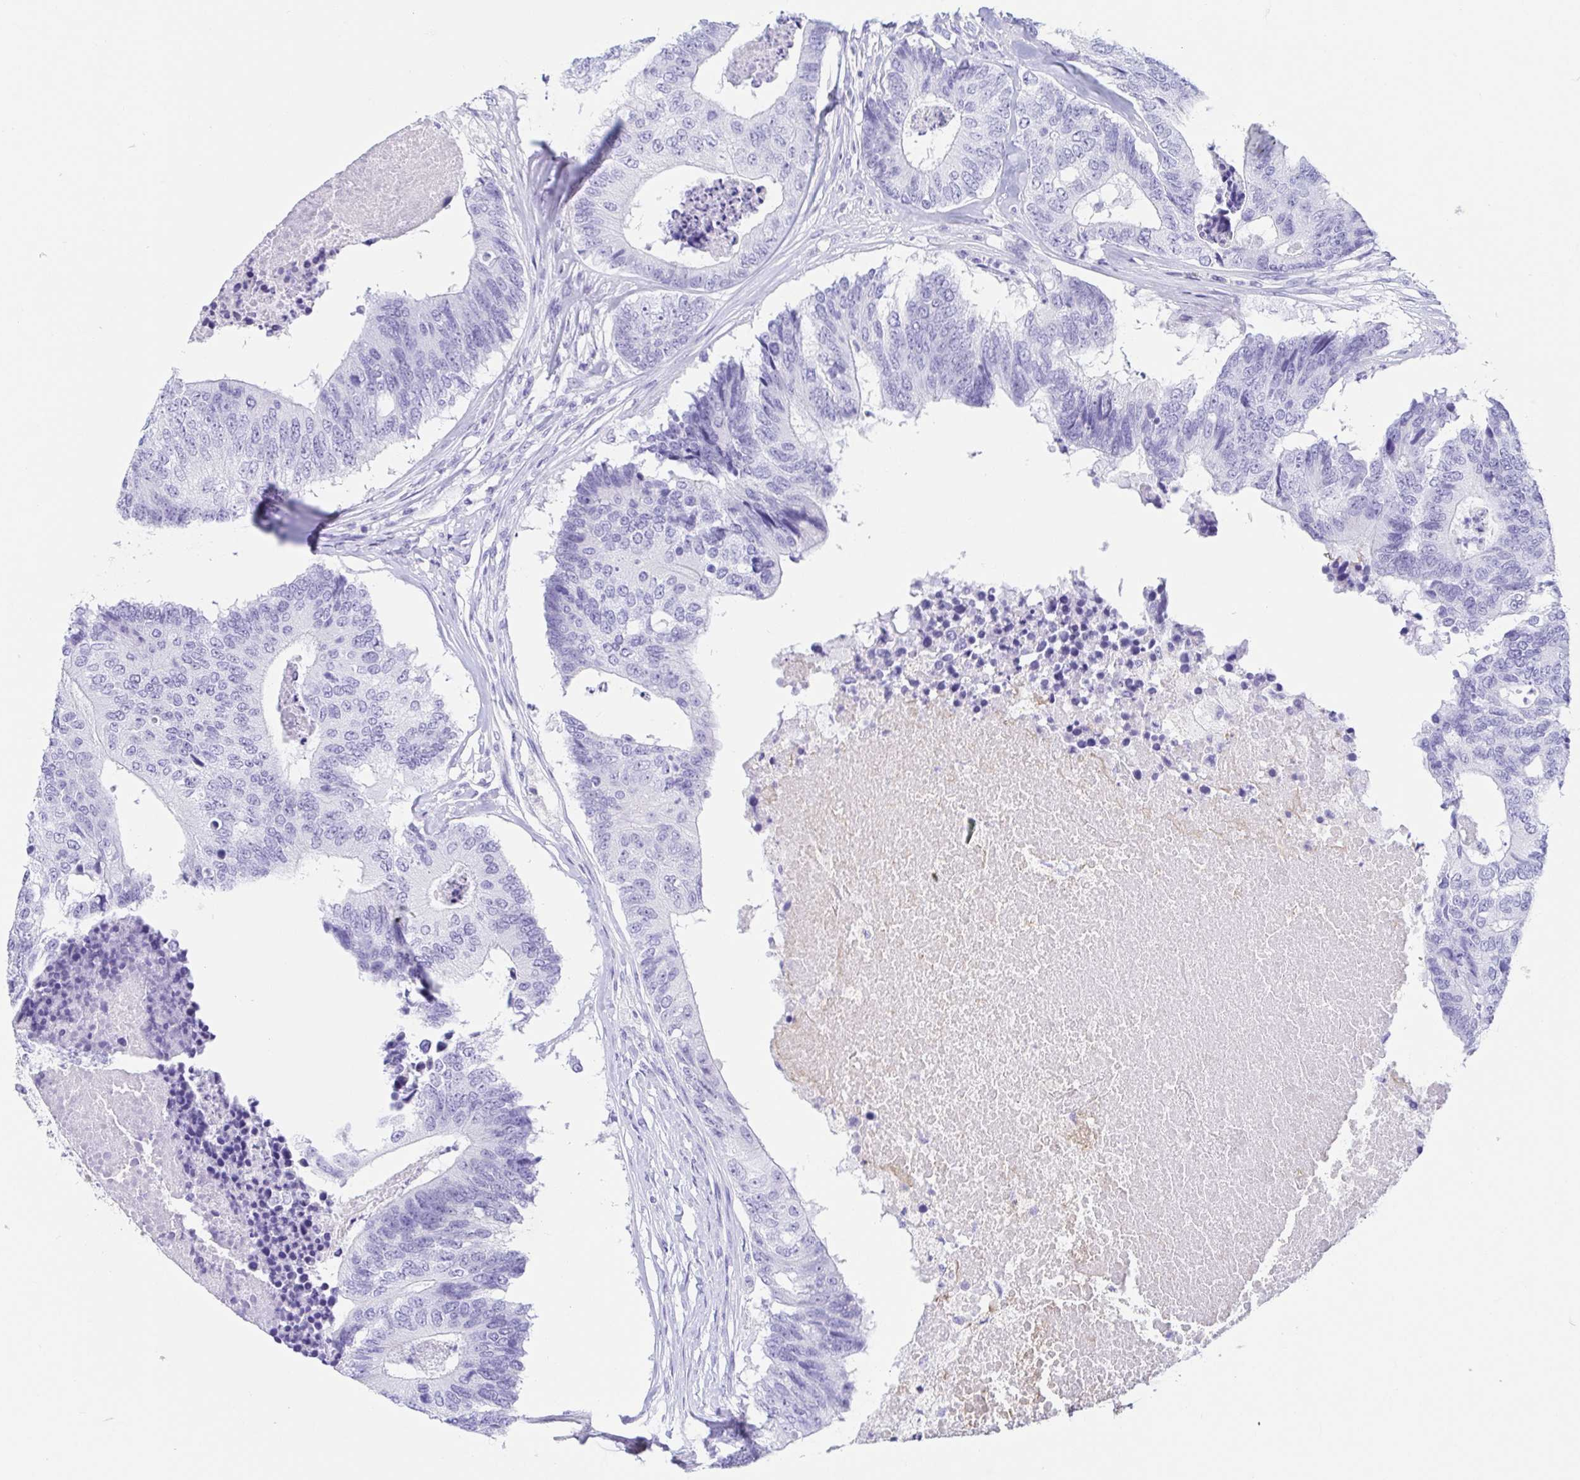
{"staining": {"intensity": "negative", "quantity": "none", "location": "none"}, "tissue": "colorectal cancer", "cell_type": "Tumor cells", "image_type": "cancer", "snomed": [{"axis": "morphology", "description": "Adenocarcinoma, NOS"}, {"axis": "topography", "description": "Colon"}], "caption": "Immunohistochemical staining of colorectal adenocarcinoma demonstrates no significant expression in tumor cells.", "gene": "GKN1", "patient": {"sex": "female", "age": 67}}